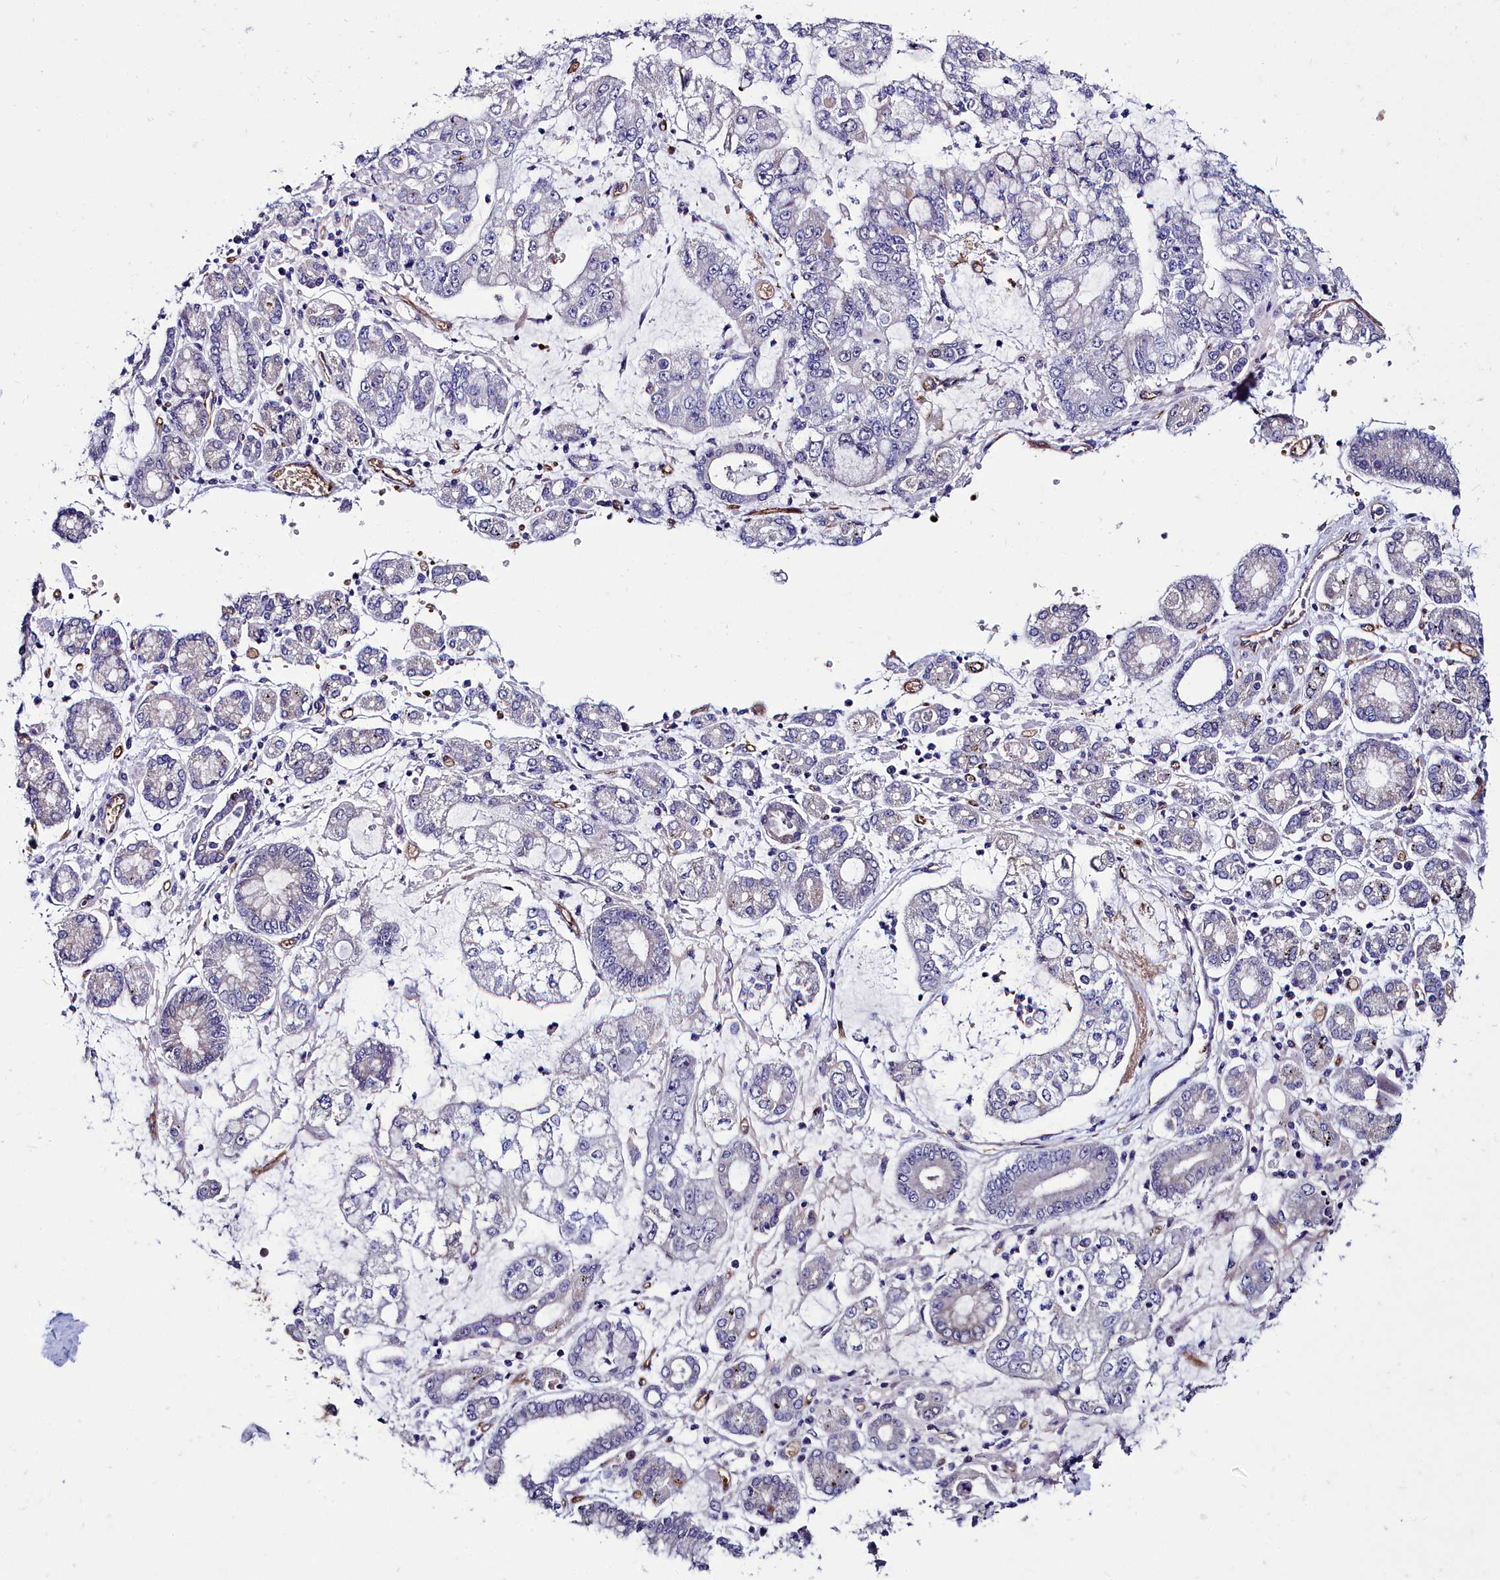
{"staining": {"intensity": "negative", "quantity": "none", "location": "none"}, "tissue": "stomach cancer", "cell_type": "Tumor cells", "image_type": "cancer", "snomed": [{"axis": "morphology", "description": "Adenocarcinoma, NOS"}, {"axis": "topography", "description": "Stomach"}], "caption": "Protein analysis of stomach cancer (adenocarcinoma) reveals no significant positivity in tumor cells.", "gene": "CYP4F11", "patient": {"sex": "male", "age": 76}}